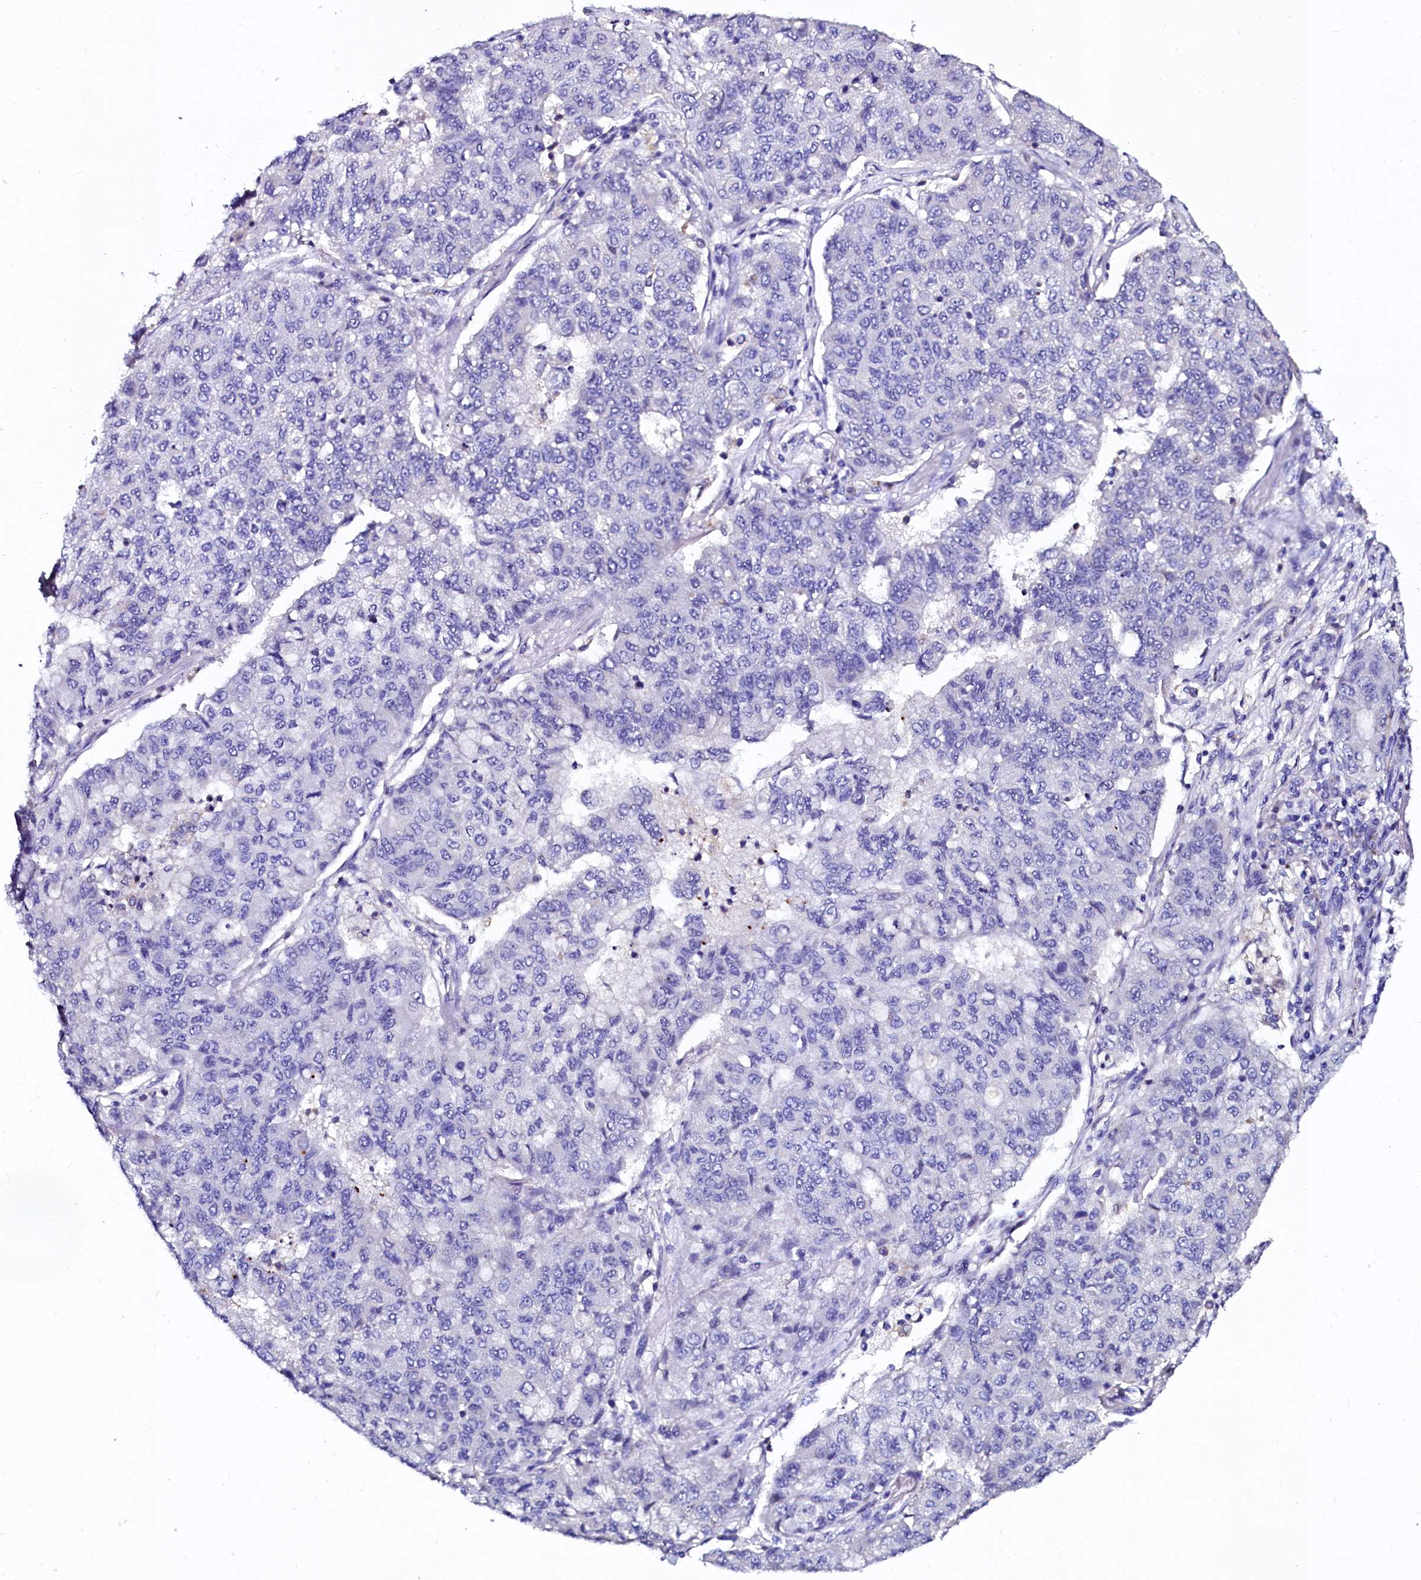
{"staining": {"intensity": "negative", "quantity": "none", "location": "none"}, "tissue": "lung cancer", "cell_type": "Tumor cells", "image_type": "cancer", "snomed": [{"axis": "morphology", "description": "Squamous cell carcinoma, NOS"}, {"axis": "topography", "description": "Lung"}], "caption": "This is an immunohistochemistry micrograph of lung cancer (squamous cell carcinoma). There is no expression in tumor cells.", "gene": "OTOL1", "patient": {"sex": "male", "age": 74}}